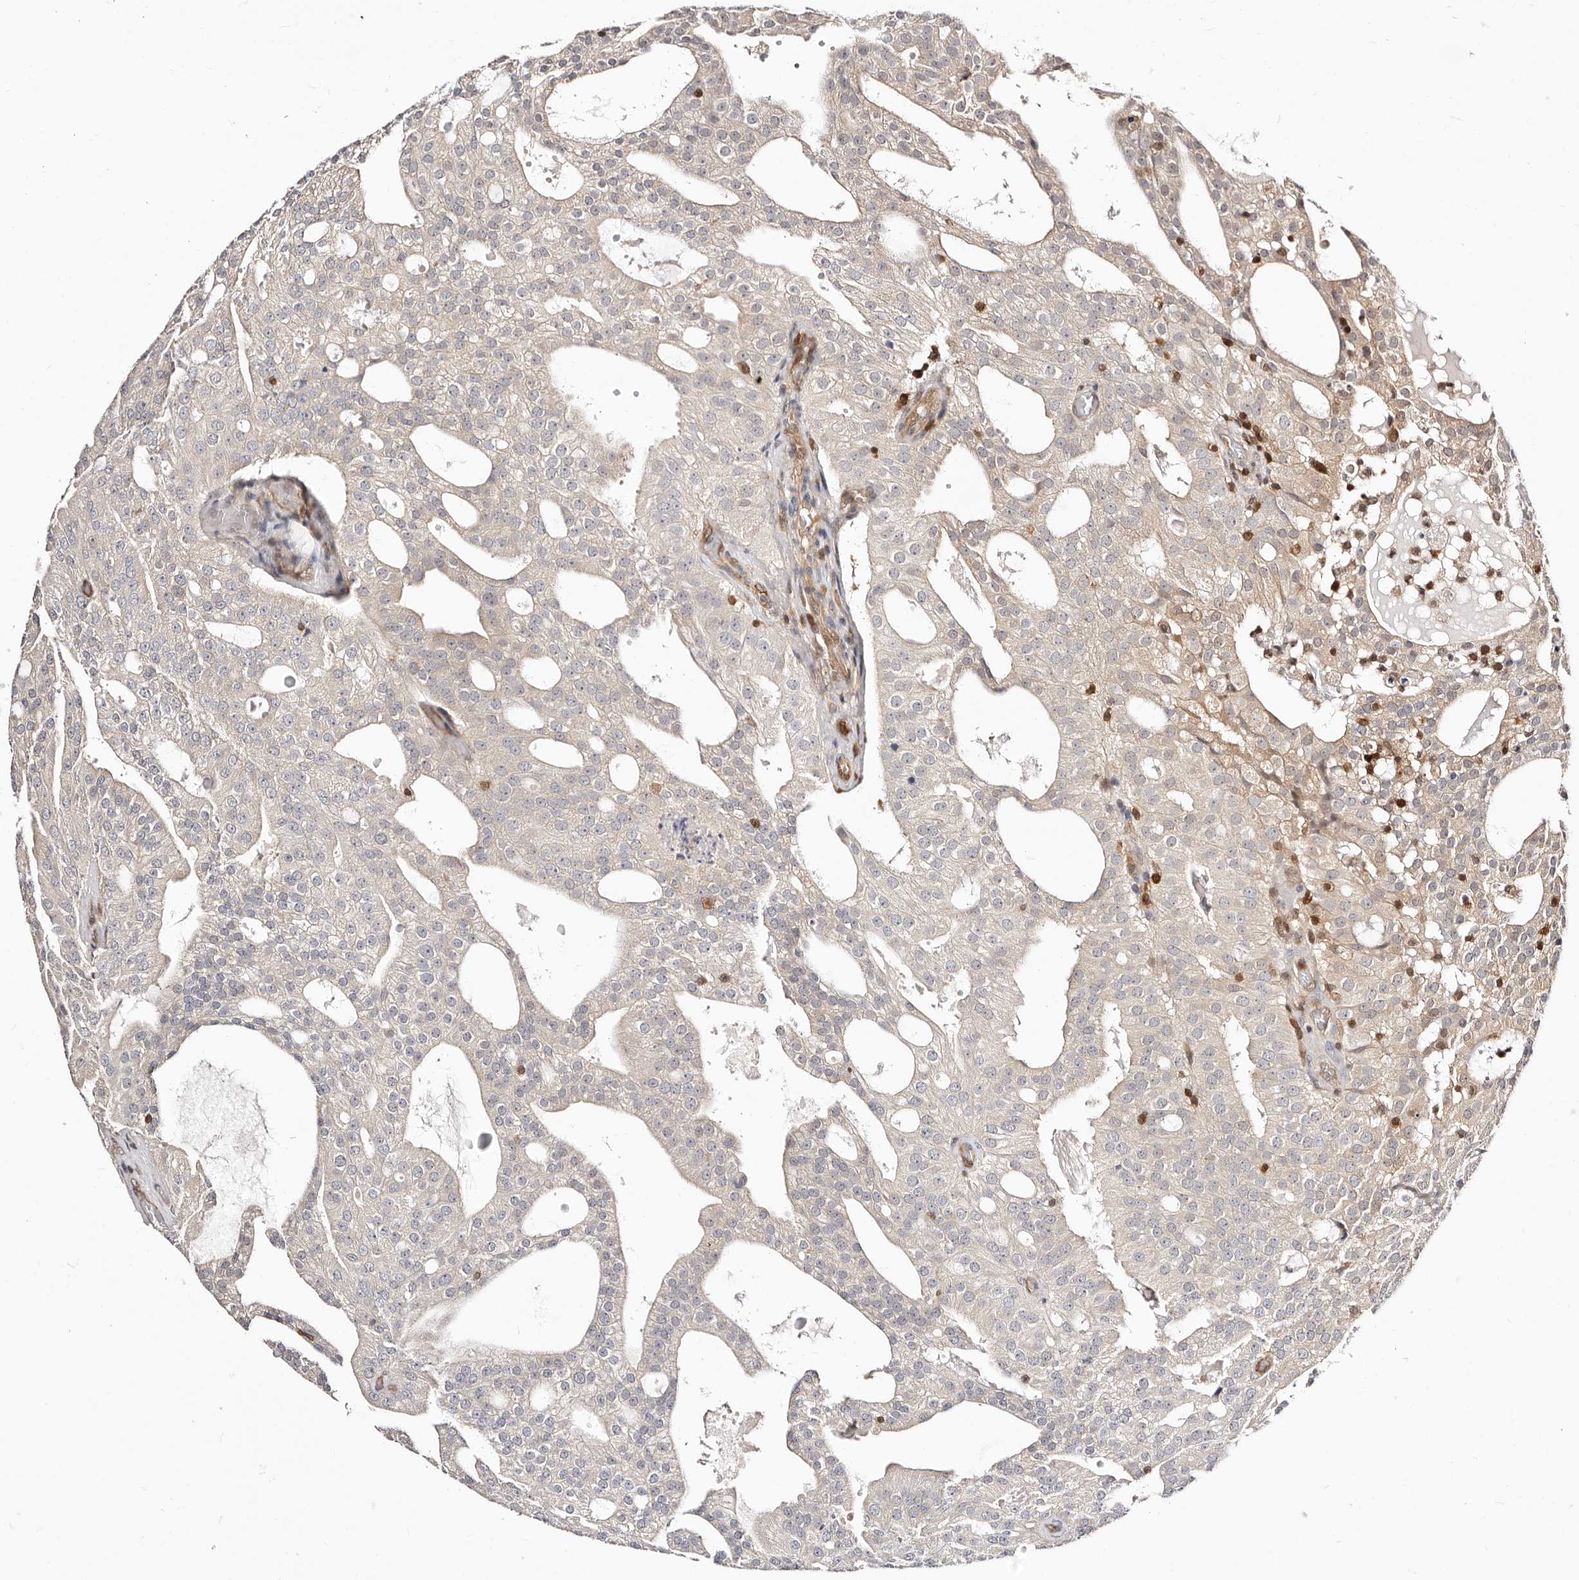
{"staining": {"intensity": "weak", "quantity": "<25%", "location": "cytoplasmic/membranous"}, "tissue": "prostate cancer", "cell_type": "Tumor cells", "image_type": "cancer", "snomed": [{"axis": "morphology", "description": "Adenocarcinoma, Medium grade"}, {"axis": "topography", "description": "Prostate"}], "caption": "This is an immunohistochemistry photomicrograph of human prostate cancer (medium-grade adenocarcinoma). There is no staining in tumor cells.", "gene": "STAT5A", "patient": {"sex": "male", "age": 88}}